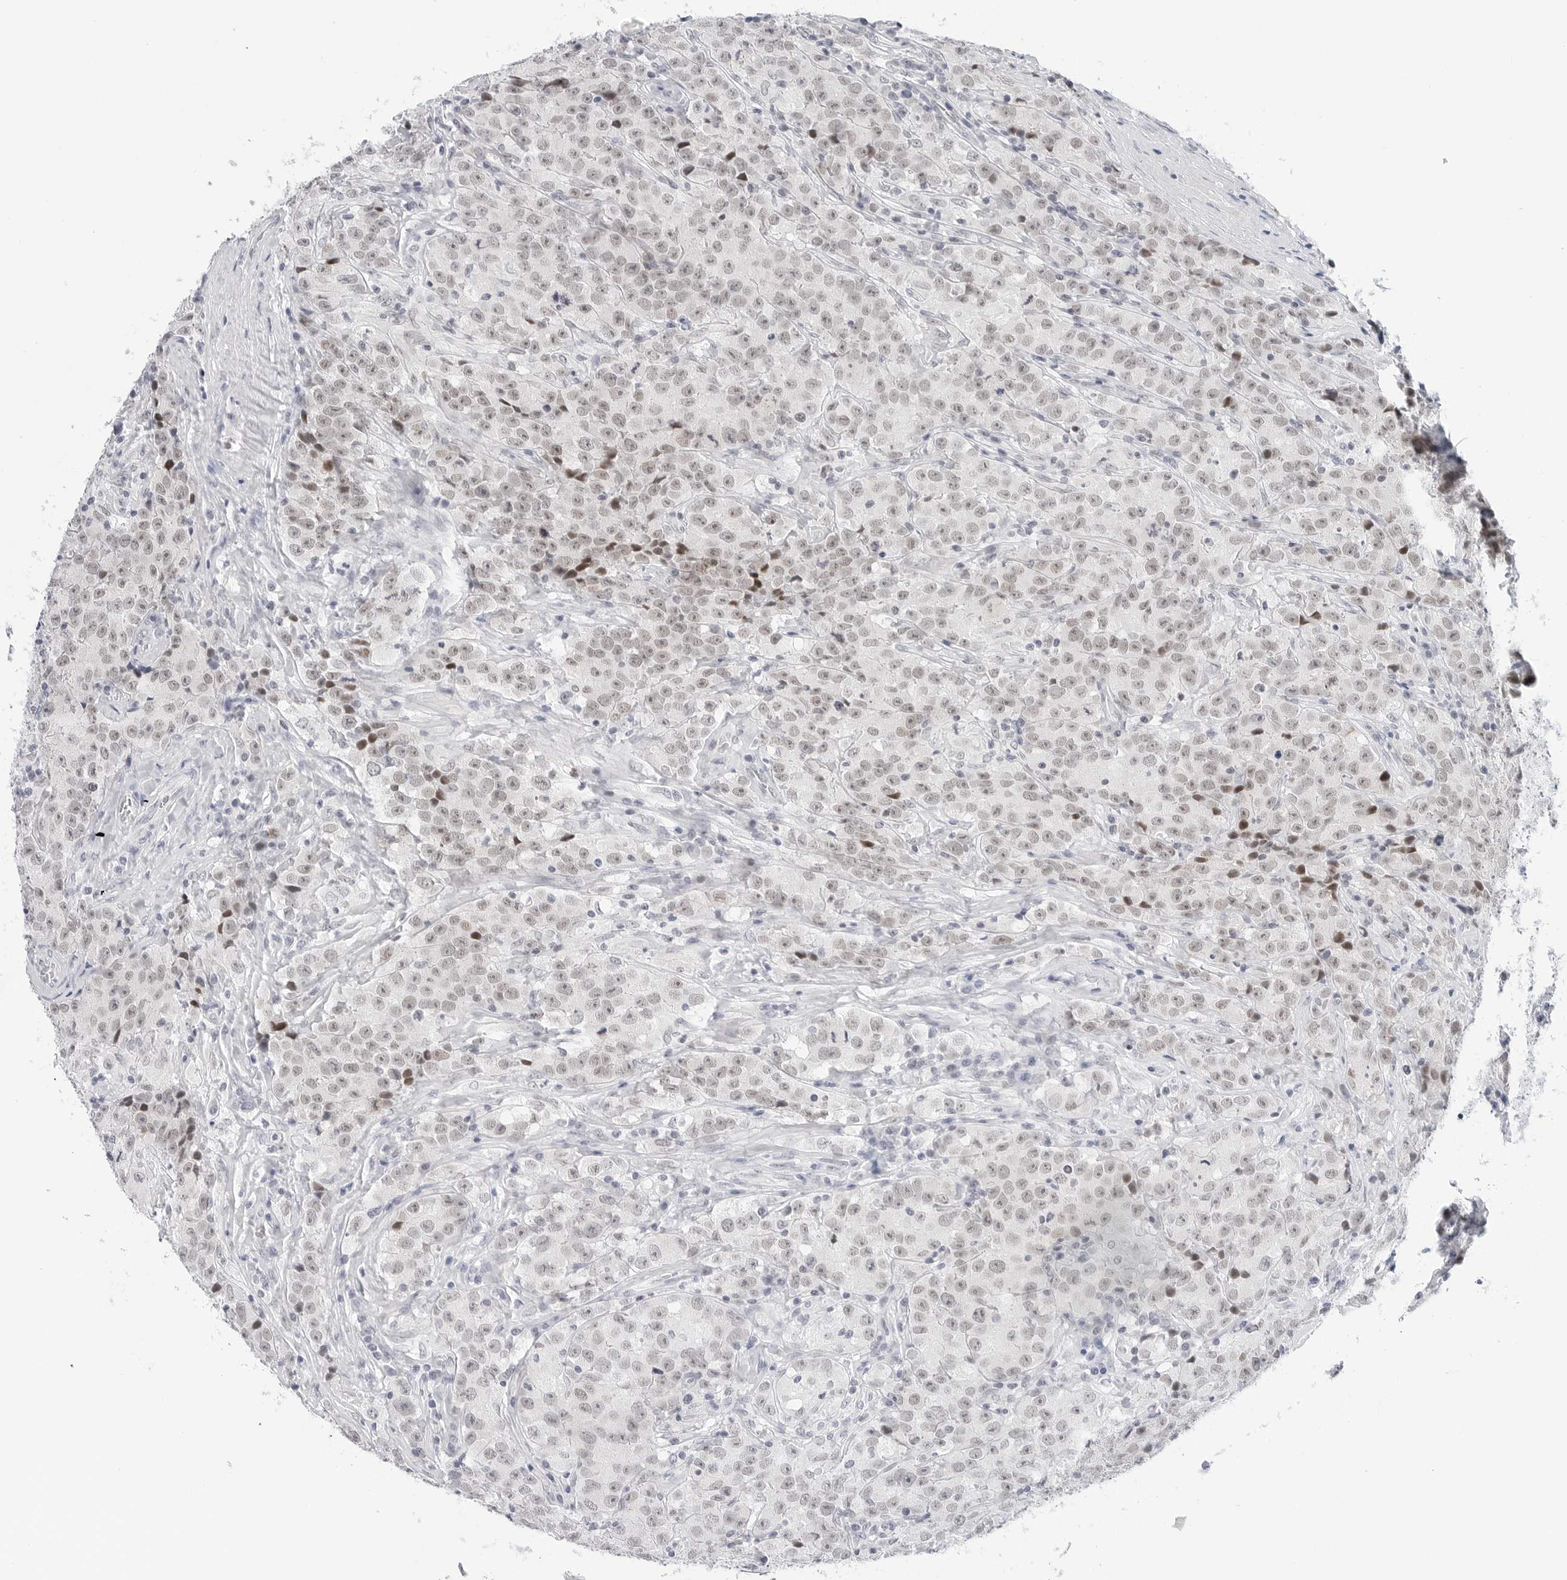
{"staining": {"intensity": "weak", "quantity": "<25%", "location": "nuclear"}, "tissue": "testis cancer", "cell_type": "Tumor cells", "image_type": "cancer", "snomed": [{"axis": "morphology", "description": "Seminoma, NOS"}, {"axis": "morphology", "description": "Carcinoma, Embryonal, NOS"}, {"axis": "topography", "description": "Testis"}], "caption": "High power microscopy photomicrograph of an IHC histopathology image of testis cancer (embryonal carcinoma), revealing no significant positivity in tumor cells. The staining was performed using DAB (3,3'-diaminobenzidine) to visualize the protein expression in brown, while the nuclei were stained in blue with hematoxylin (Magnification: 20x).", "gene": "HSPB7", "patient": {"sex": "male", "age": 43}}